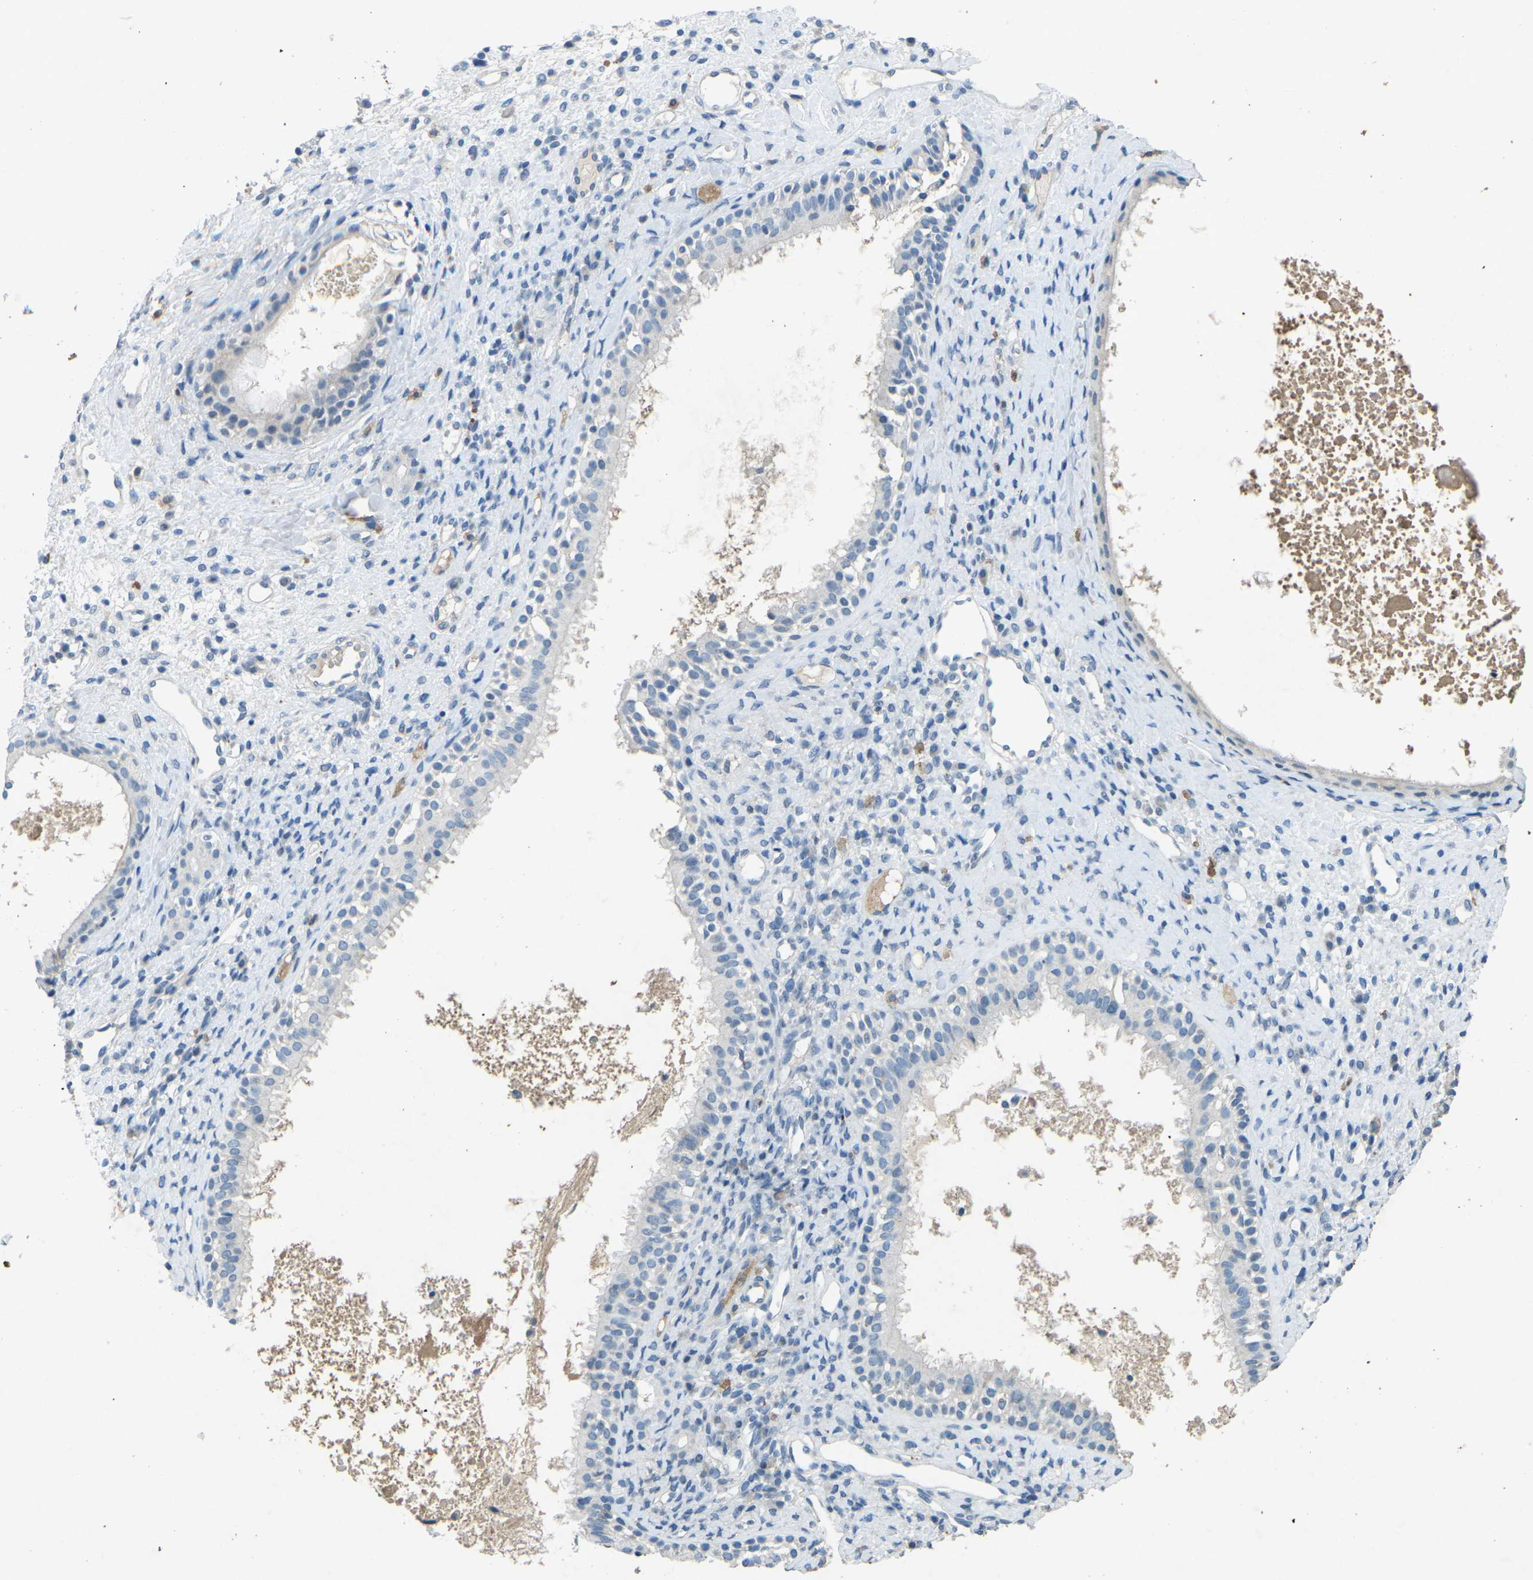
{"staining": {"intensity": "negative", "quantity": "none", "location": "none"}, "tissue": "nasopharynx", "cell_type": "Respiratory epithelial cells", "image_type": "normal", "snomed": [{"axis": "morphology", "description": "Normal tissue, NOS"}, {"axis": "topography", "description": "Nasopharynx"}], "caption": "IHC micrograph of unremarkable nasopharynx stained for a protein (brown), which displays no expression in respiratory epithelial cells. (DAB (3,3'-diaminobenzidine) immunohistochemistry (IHC), high magnification).", "gene": "A1BG", "patient": {"sex": "male", "age": 22}}